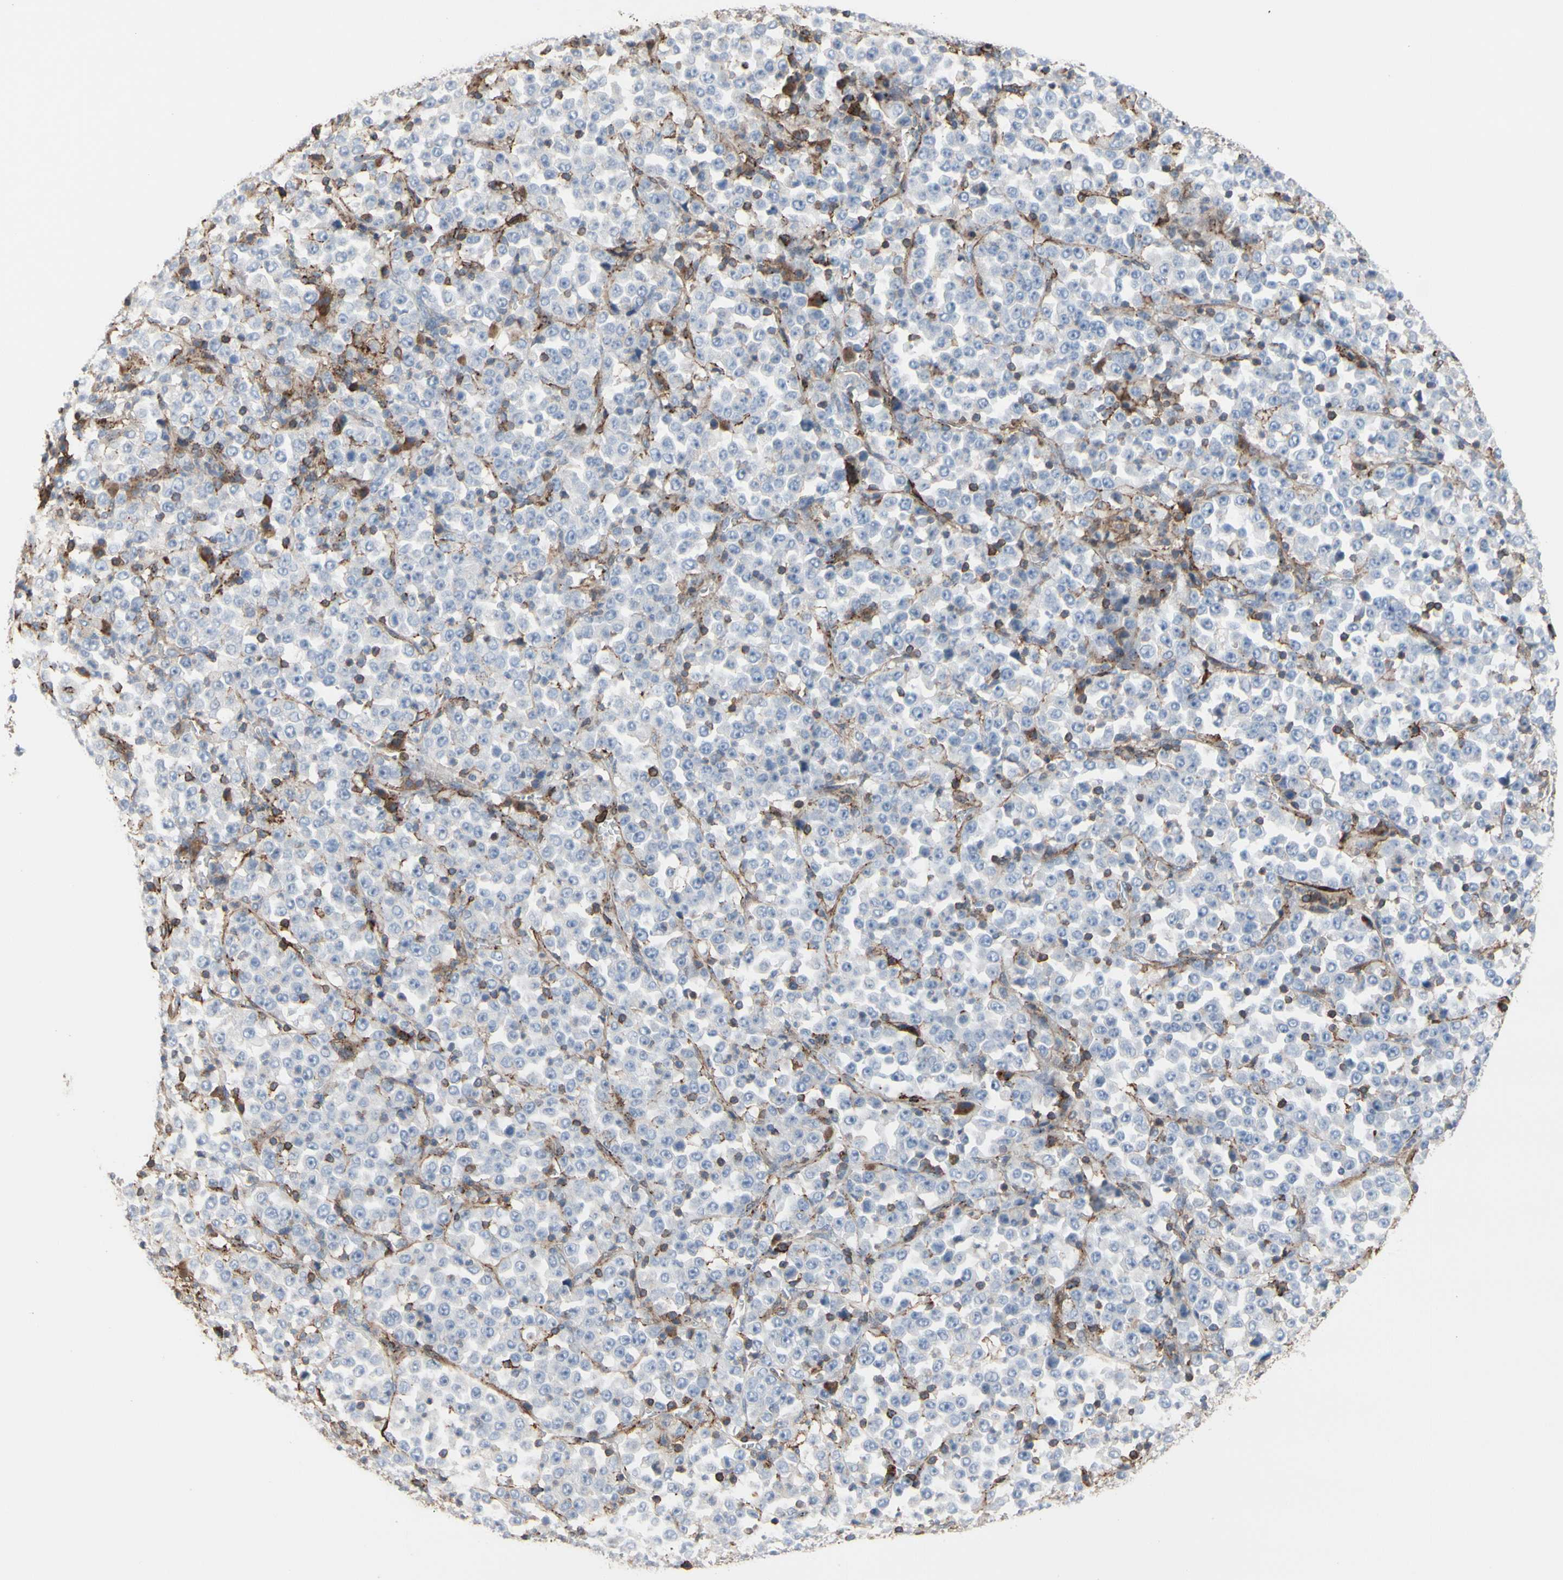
{"staining": {"intensity": "negative", "quantity": "none", "location": "none"}, "tissue": "stomach cancer", "cell_type": "Tumor cells", "image_type": "cancer", "snomed": [{"axis": "morphology", "description": "Normal tissue, NOS"}, {"axis": "morphology", "description": "Adenocarcinoma, NOS"}, {"axis": "topography", "description": "Stomach, upper"}, {"axis": "topography", "description": "Stomach"}], "caption": "IHC photomicrograph of neoplastic tissue: stomach cancer (adenocarcinoma) stained with DAB (3,3'-diaminobenzidine) exhibits no significant protein staining in tumor cells. (Stains: DAB (3,3'-diaminobenzidine) immunohistochemistry with hematoxylin counter stain, Microscopy: brightfield microscopy at high magnification).", "gene": "ANXA6", "patient": {"sex": "male", "age": 59}}